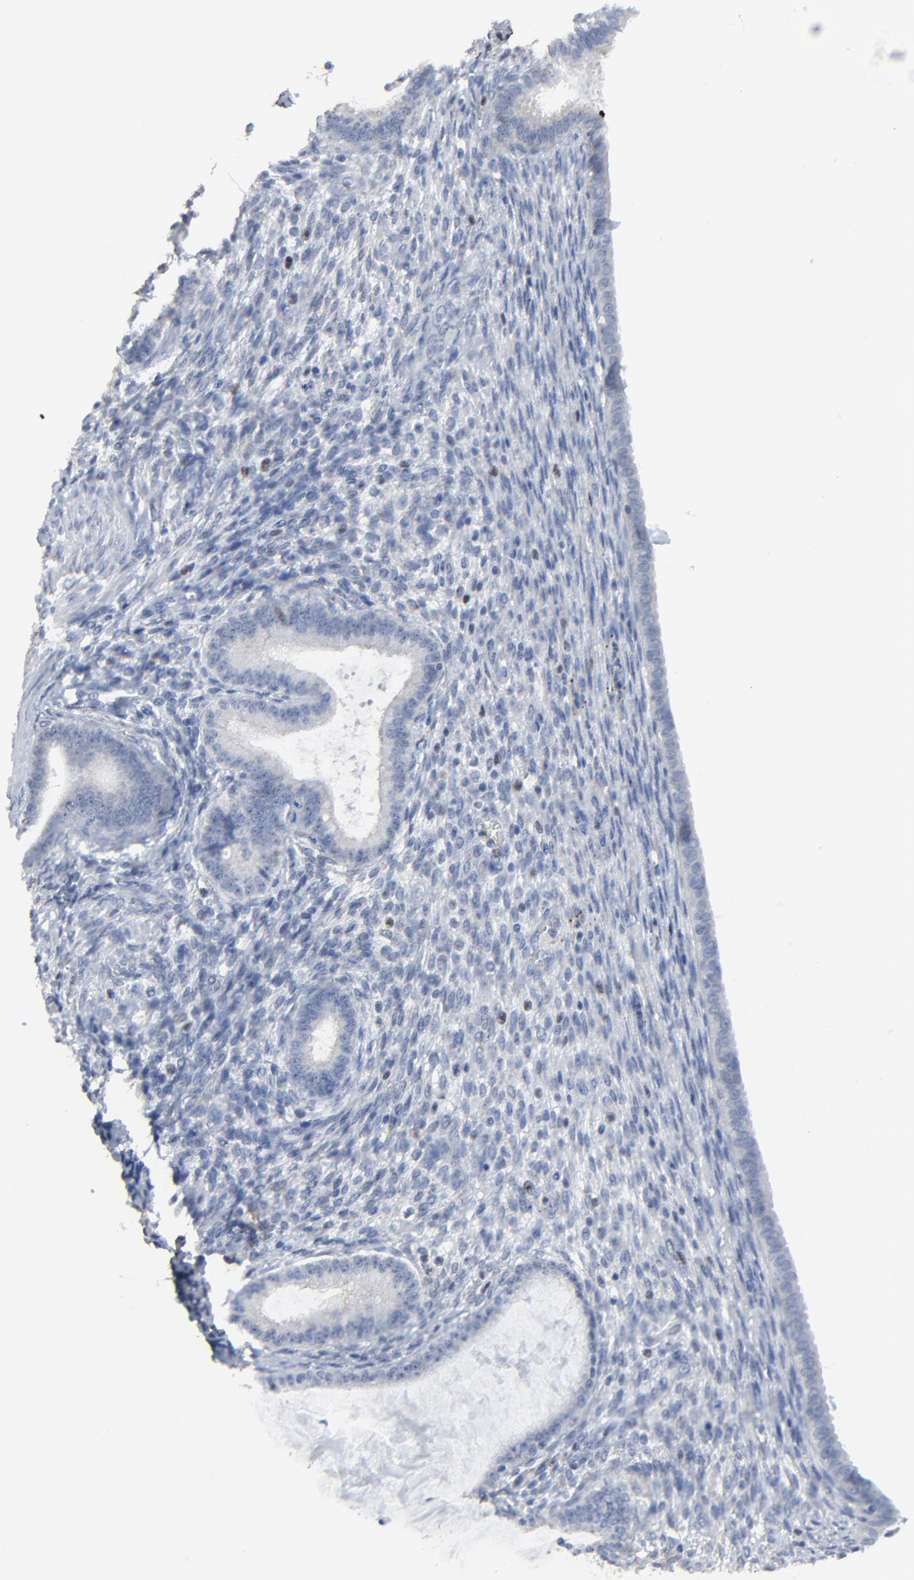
{"staining": {"intensity": "negative", "quantity": "none", "location": "none"}, "tissue": "endometrium", "cell_type": "Cells in endometrial stroma", "image_type": "normal", "snomed": [{"axis": "morphology", "description": "Normal tissue, NOS"}, {"axis": "topography", "description": "Endometrium"}], "caption": "Immunohistochemical staining of normal human endometrium displays no significant positivity in cells in endometrial stroma.", "gene": "BIRC3", "patient": {"sex": "female", "age": 72}}